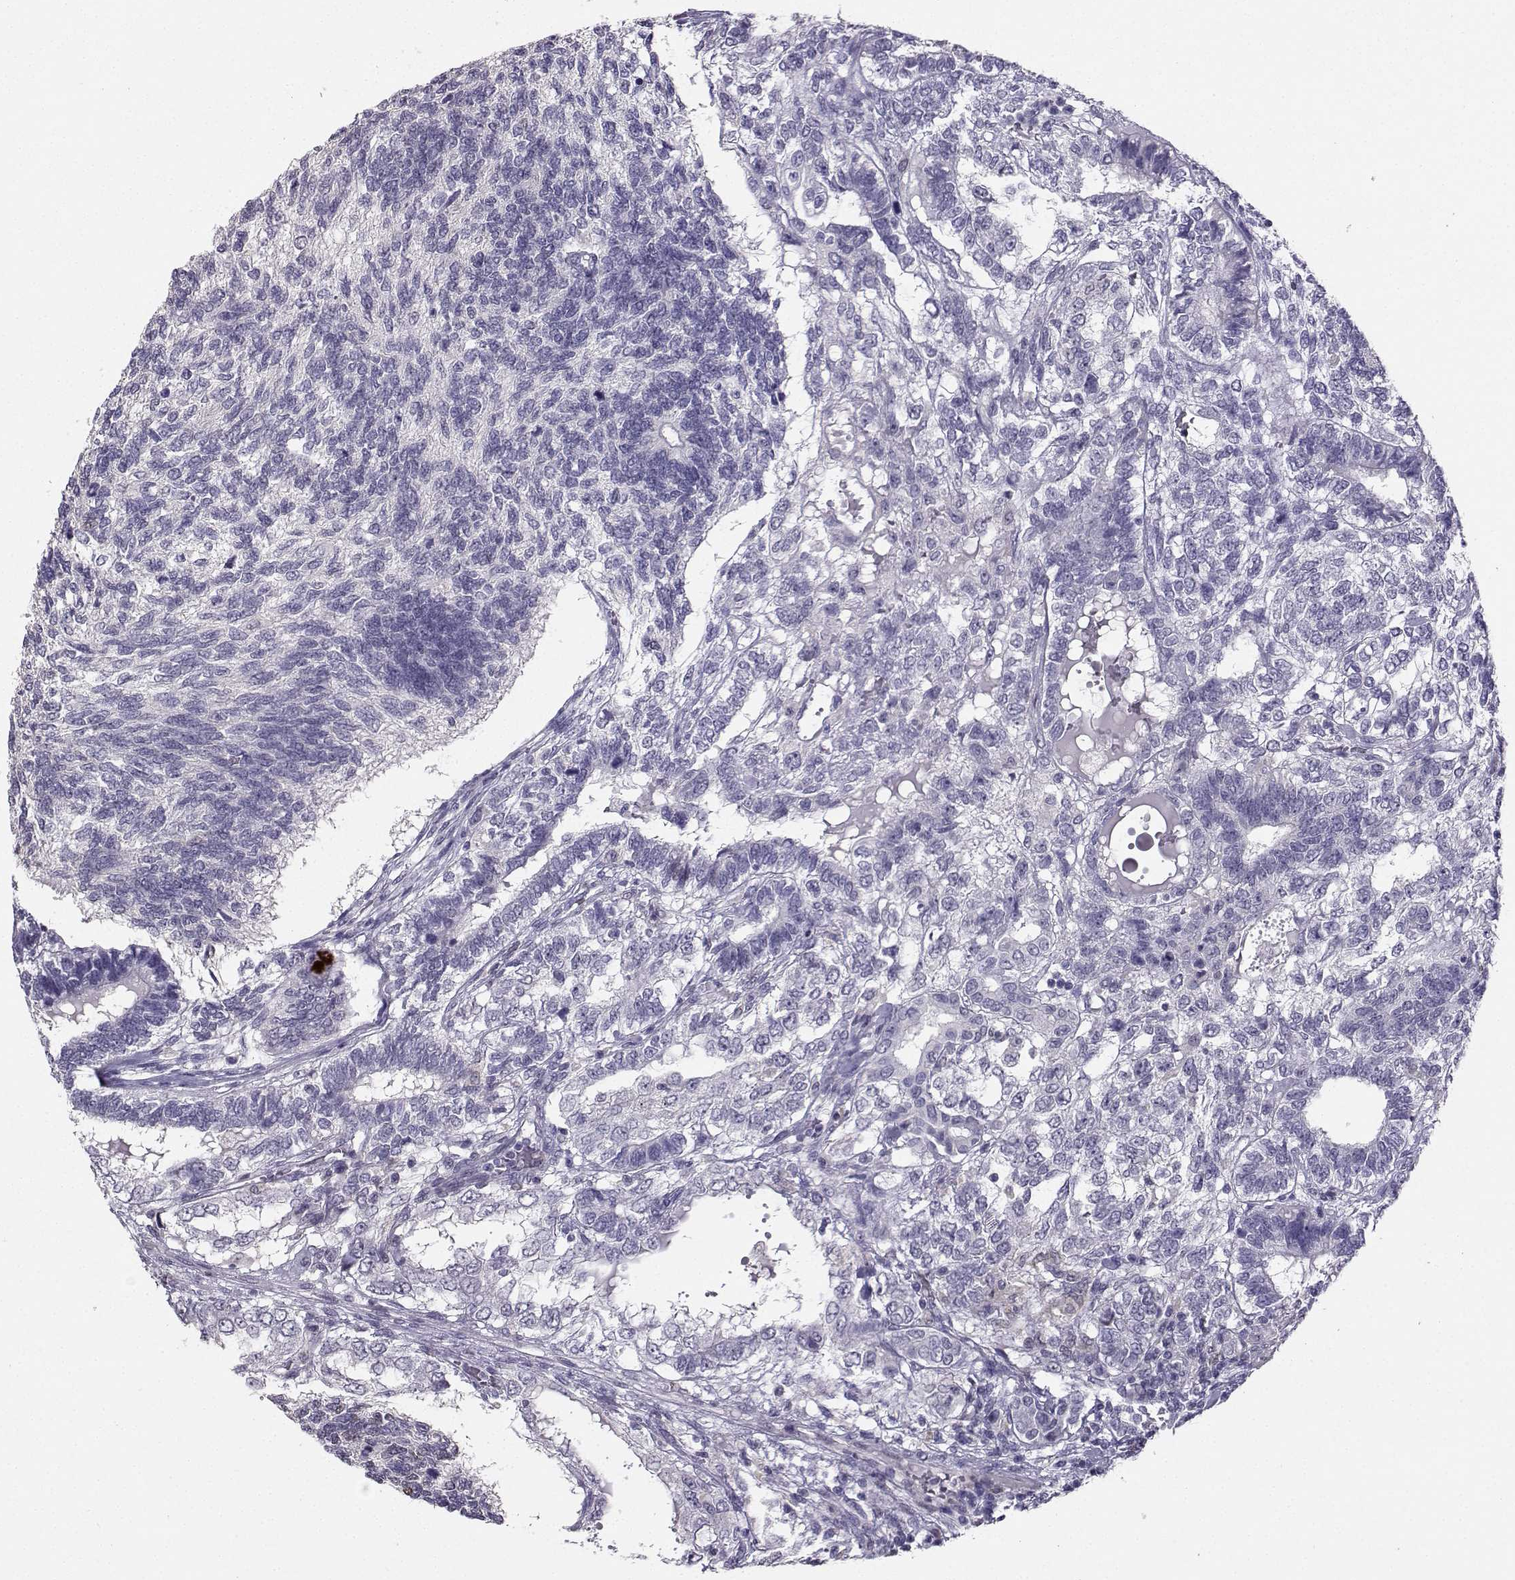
{"staining": {"intensity": "negative", "quantity": "none", "location": "none"}, "tissue": "testis cancer", "cell_type": "Tumor cells", "image_type": "cancer", "snomed": [{"axis": "morphology", "description": "Seminoma, NOS"}, {"axis": "morphology", "description": "Carcinoma, Embryonal, NOS"}, {"axis": "topography", "description": "Testis"}], "caption": "This is an immunohistochemistry image of testis cancer (seminoma). There is no expression in tumor cells.", "gene": "TBR1", "patient": {"sex": "male", "age": 41}}